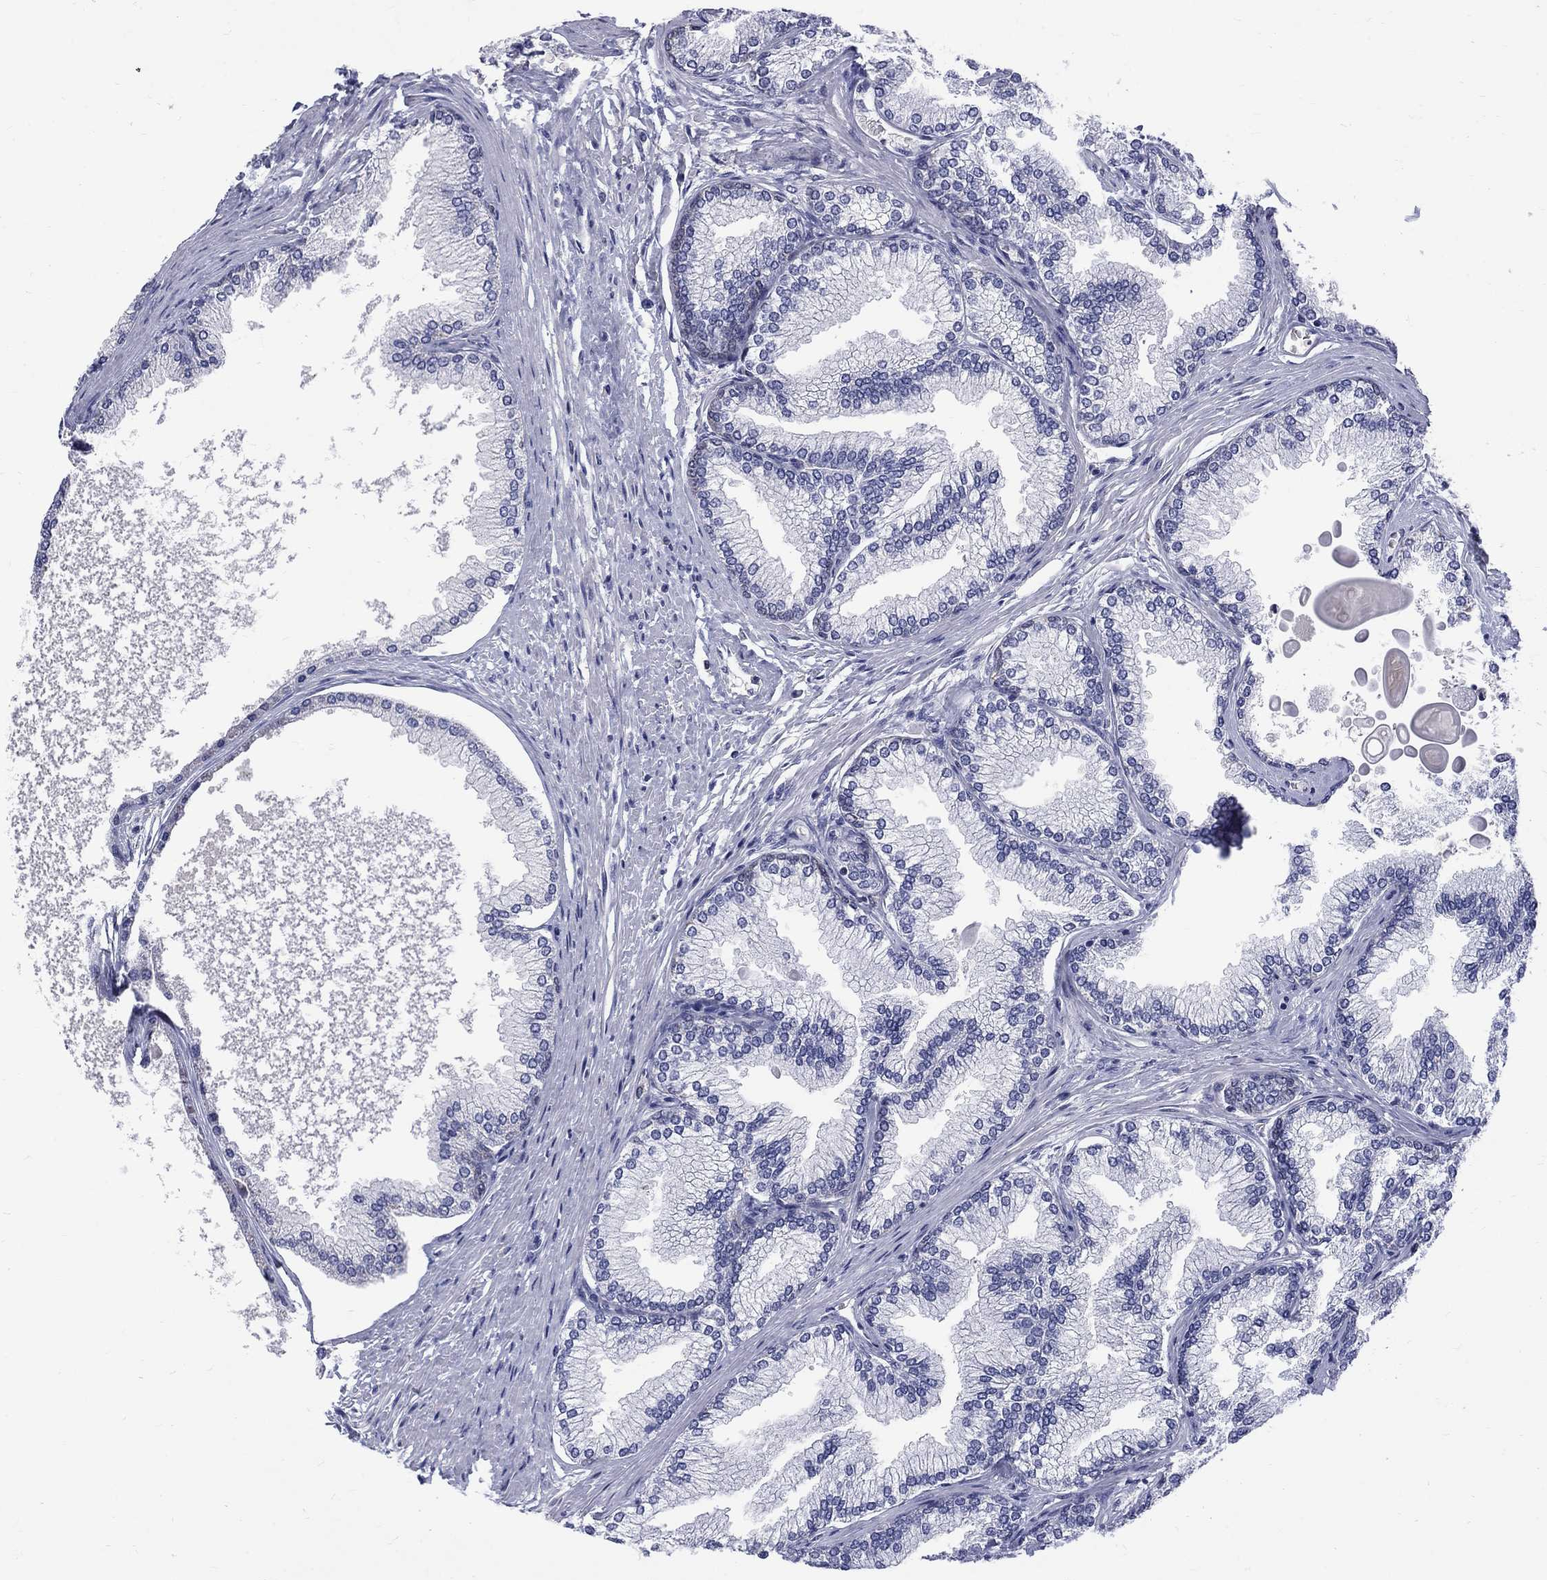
{"staining": {"intensity": "negative", "quantity": "none", "location": "none"}, "tissue": "prostate", "cell_type": "Glandular cells", "image_type": "normal", "snomed": [{"axis": "morphology", "description": "Normal tissue, NOS"}, {"axis": "topography", "description": "Prostate"}], "caption": "A high-resolution micrograph shows immunohistochemistry (IHC) staining of normal prostate, which reveals no significant positivity in glandular cells. (Stains: DAB (3,3'-diaminobenzidine) immunohistochemistry (IHC) with hematoxylin counter stain, Microscopy: brightfield microscopy at high magnification).", "gene": "HKDC1", "patient": {"sex": "male", "age": 72}}